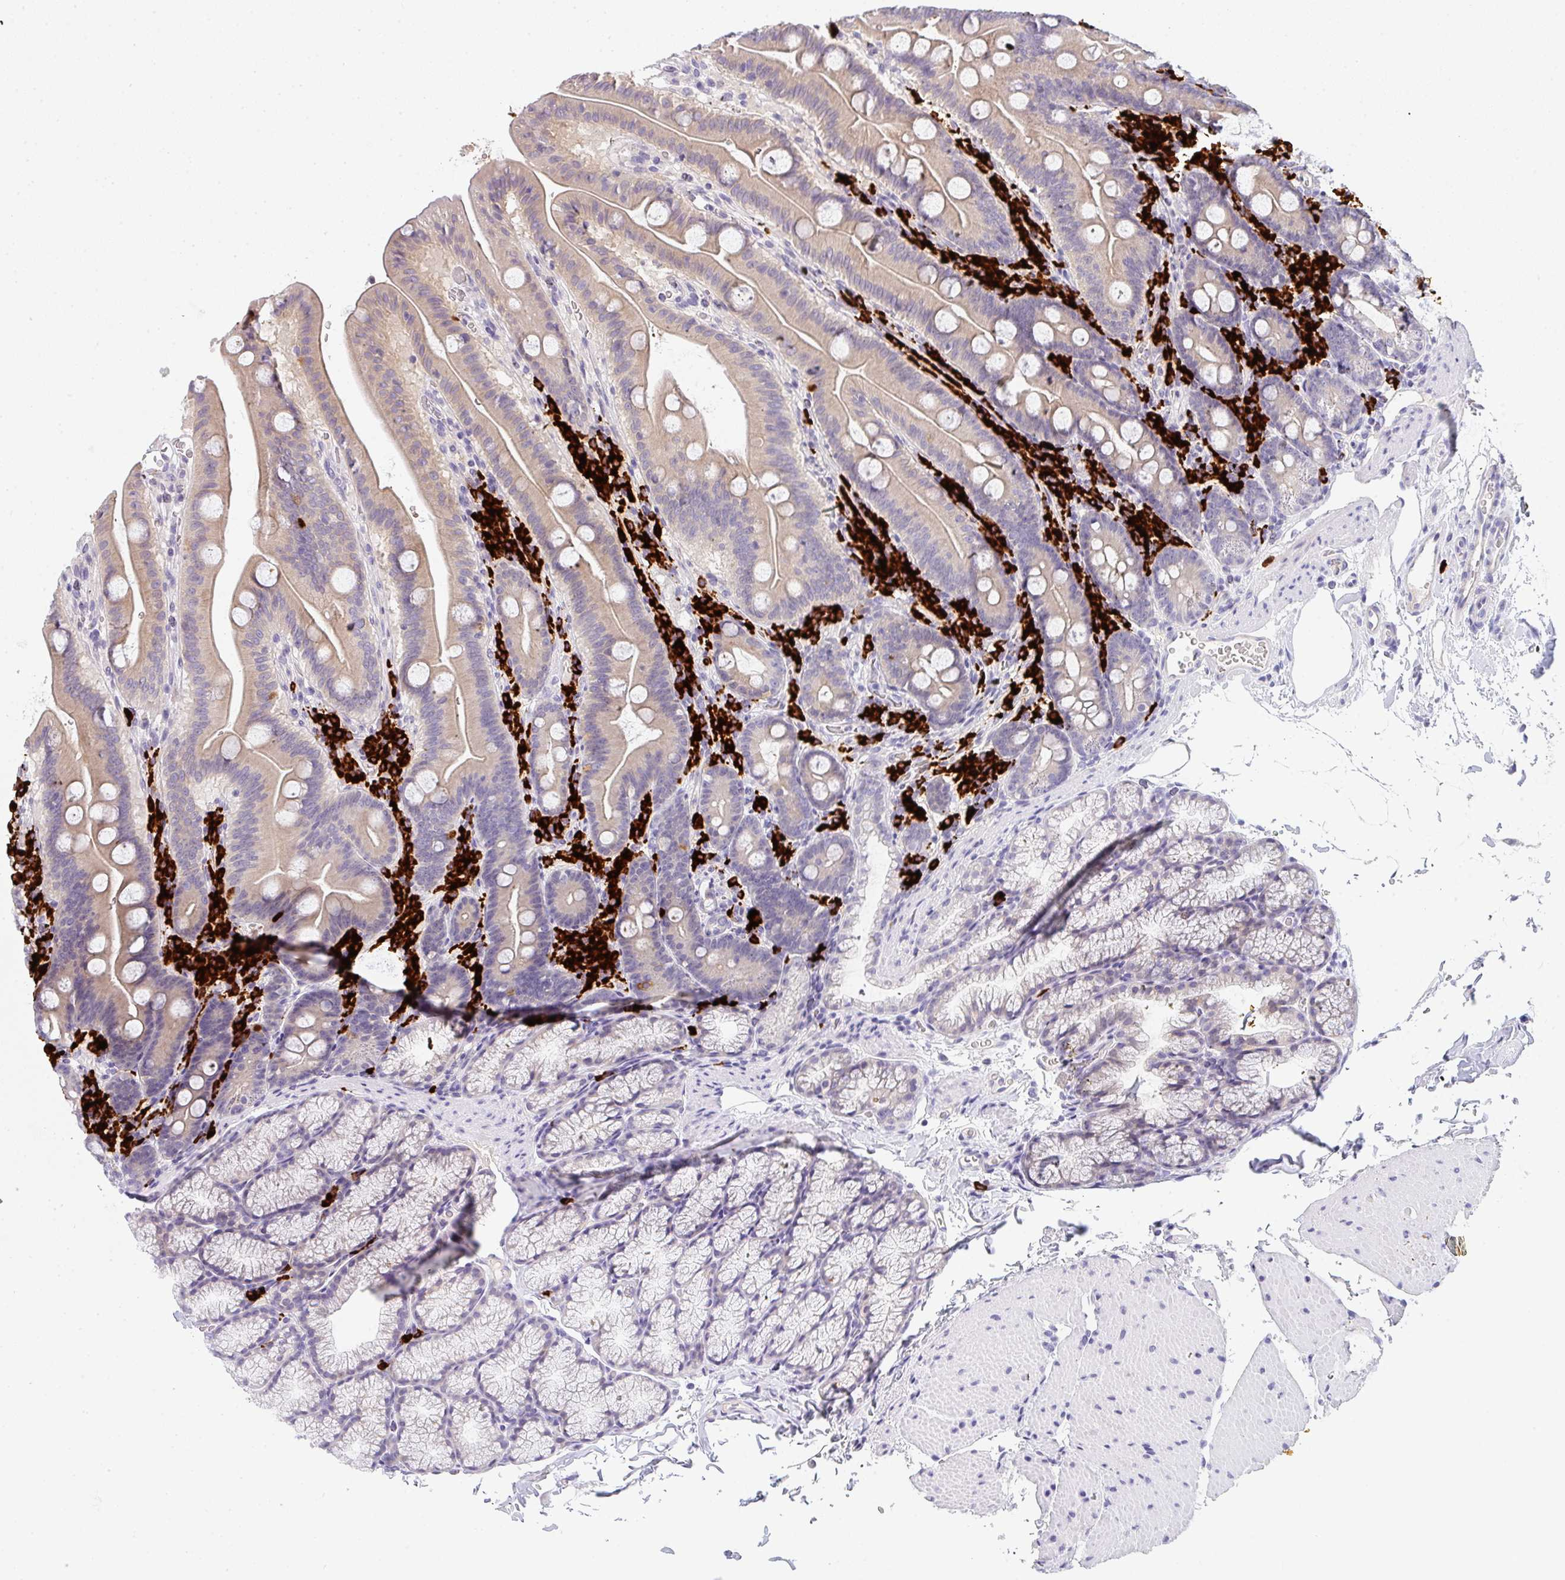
{"staining": {"intensity": "weak", "quantity": ">75%", "location": "cytoplasmic/membranous"}, "tissue": "duodenum", "cell_type": "Glandular cells", "image_type": "normal", "snomed": [{"axis": "morphology", "description": "Normal tissue, NOS"}, {"axis": "topography", "description": "Duodenum"}], "caption": "IHC photomicrograph of benign duodenum: duodenum stained using IHC displays low levels of weak protein expression localized specifically in the cytoplasmic/membranous of glandular cells, appearing as a cytoplasmic/membranous brown color.", "gene": "CACNA1S", "patient": {"sex": "male", "age": 59}}